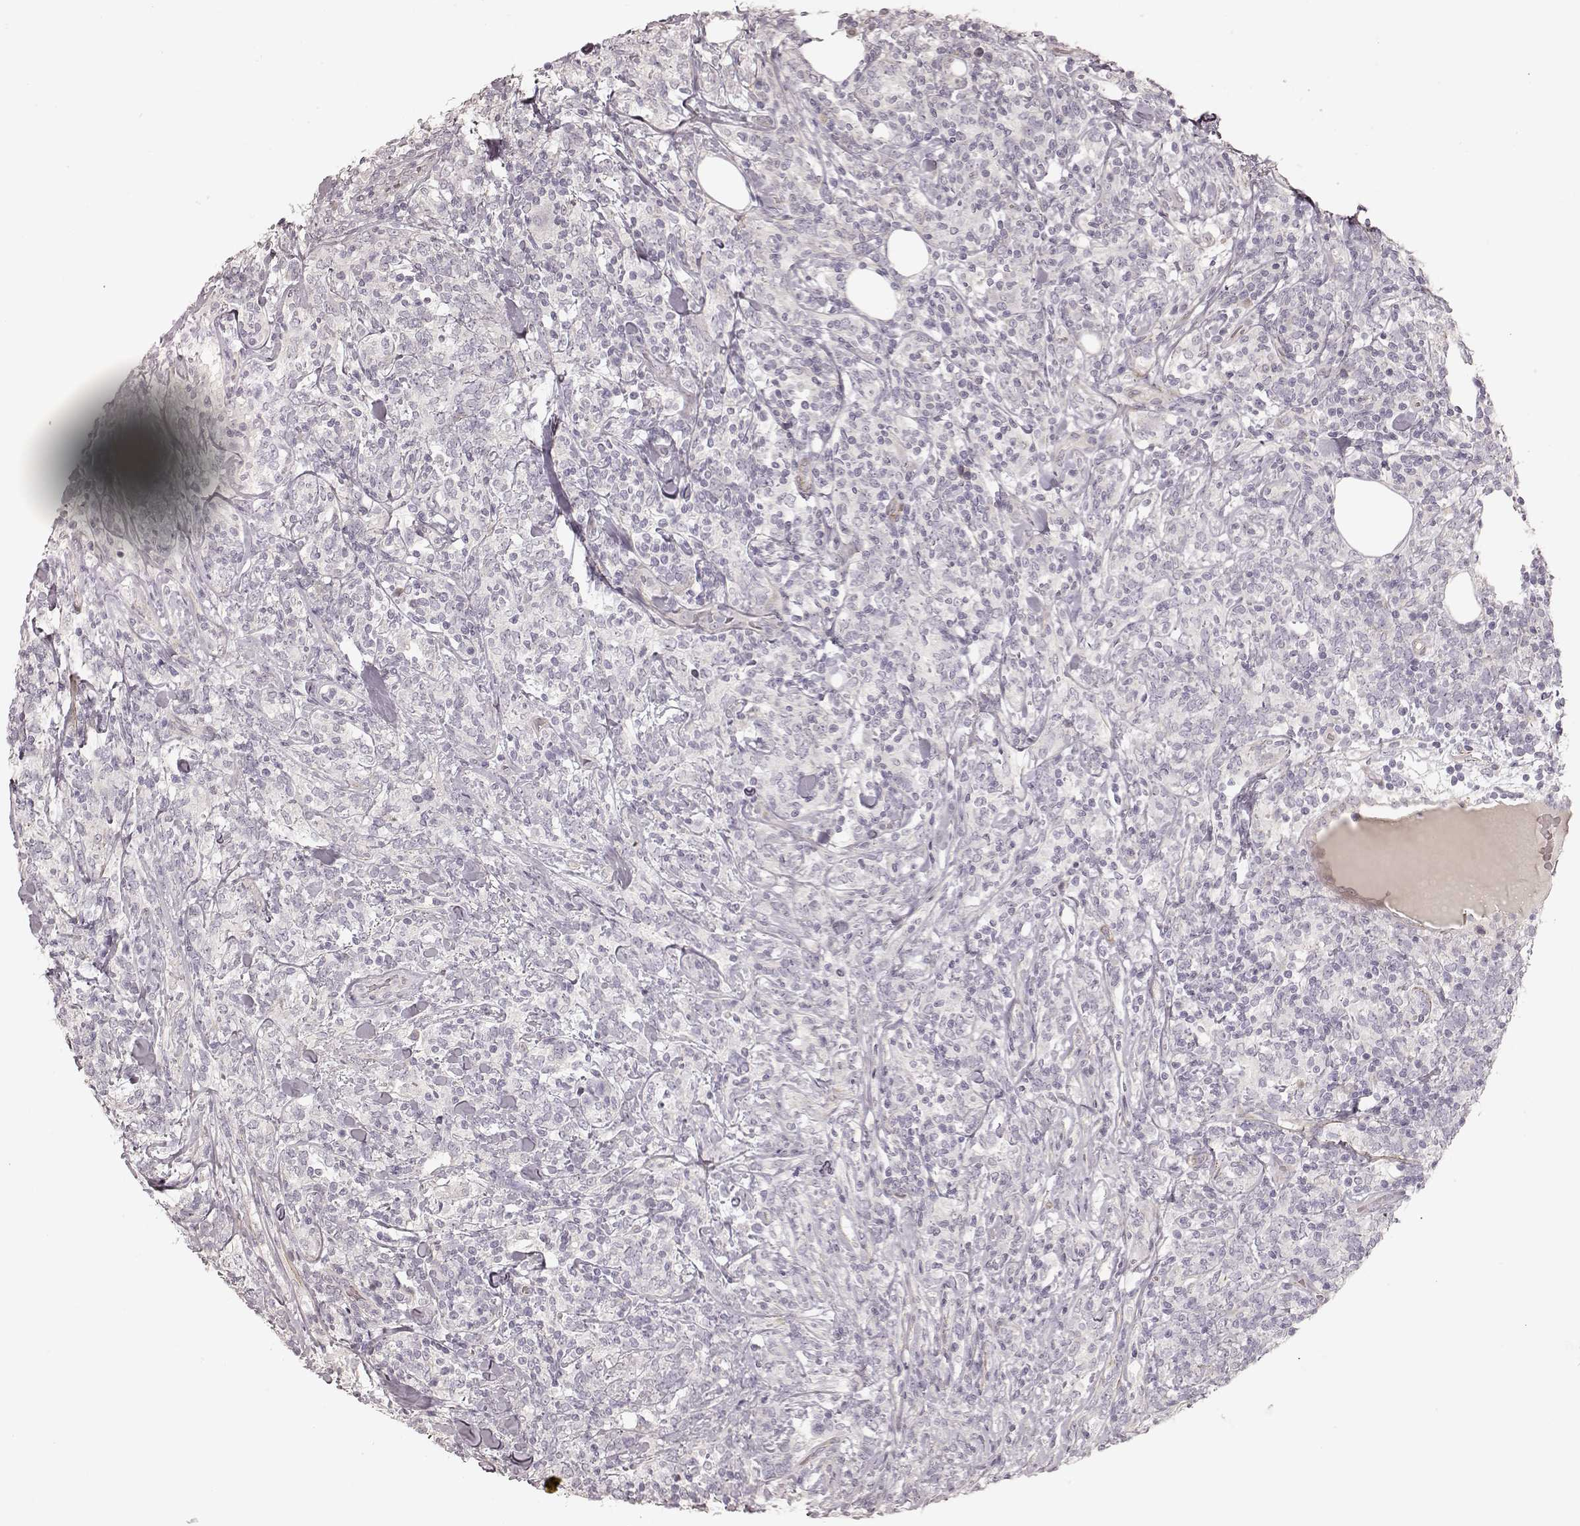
{"staining": {"intensity": "negative", "quantity": "none", "location": "none"}, "tissue": "lymphoma", "cell_type": "Tumor cells", "image_type": "cancer", "snomed": [{"axis": "morphology", "description": "Malignant lymphoma, non-Hodgkin's type, High grade"}, {"axis": "topography", "description": "Lymph node"}], "caption": "Micrograph shows no significant protein positivity in tumor cells of lymphoma.", "gene": "KCNJ9", "patient": {"sex": "female", "age": 84}}